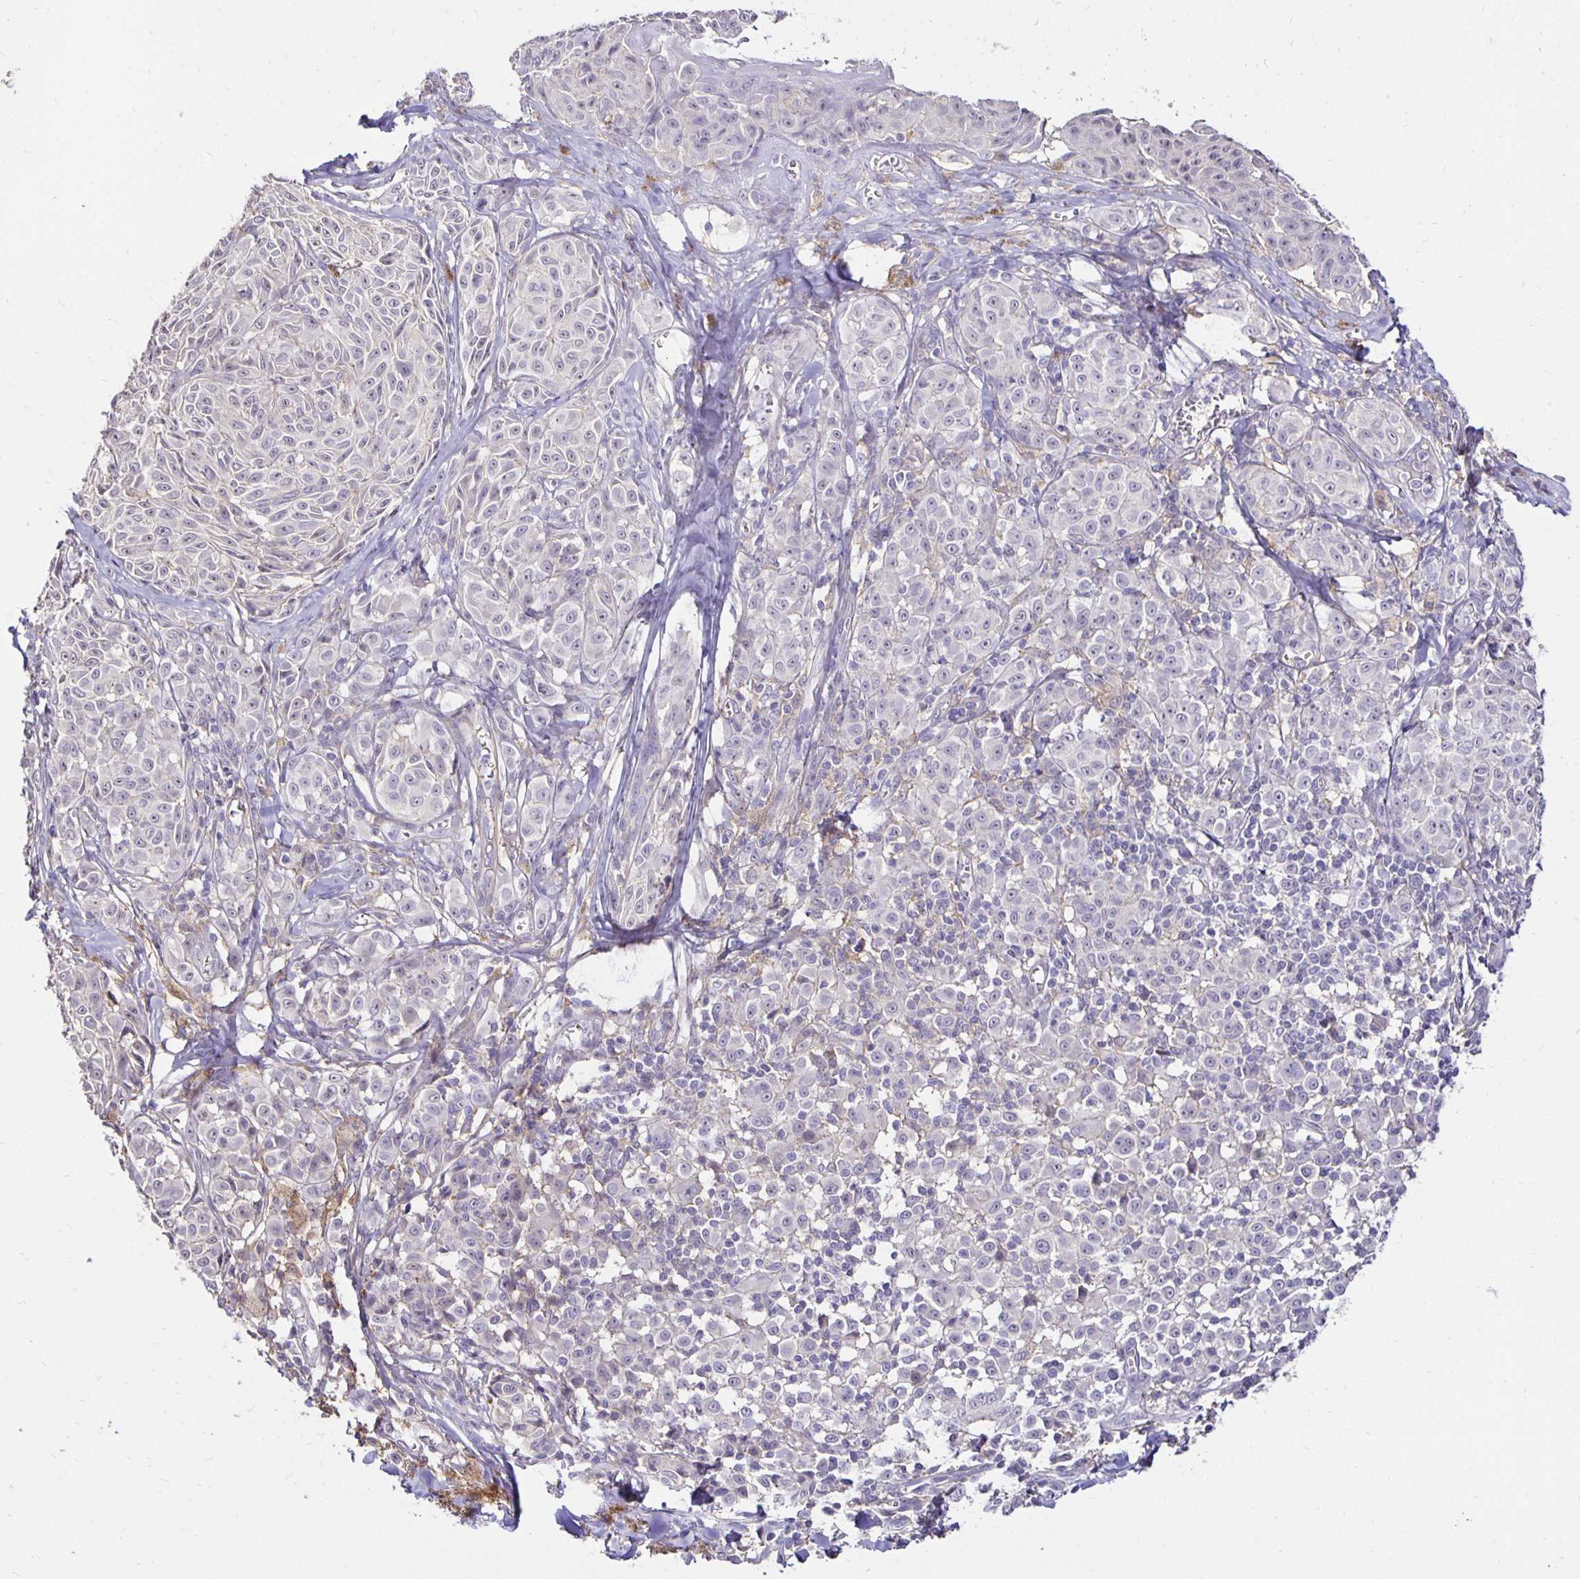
{"staining": {"intensity": "negative", "quantity": "none", "location": "none"}, "tissue": "melanoma", "cell_type": "Tumor cells", "image_type": "cancer", "snomed": [{"axis": "morphology", "description": "Malignant melanoma, NOS"}, {"axis": "topography", "description": "Skin"}], "caption": "Immunohistochemistry image of neoplastic tissue: human malignant melanoma stained with DAB (3,3'-diaminobenzidine) displays no significant protein staining in tumor cells.", "gene": "PNPLA3", "patient": {"sex": "female", "age": 43}}